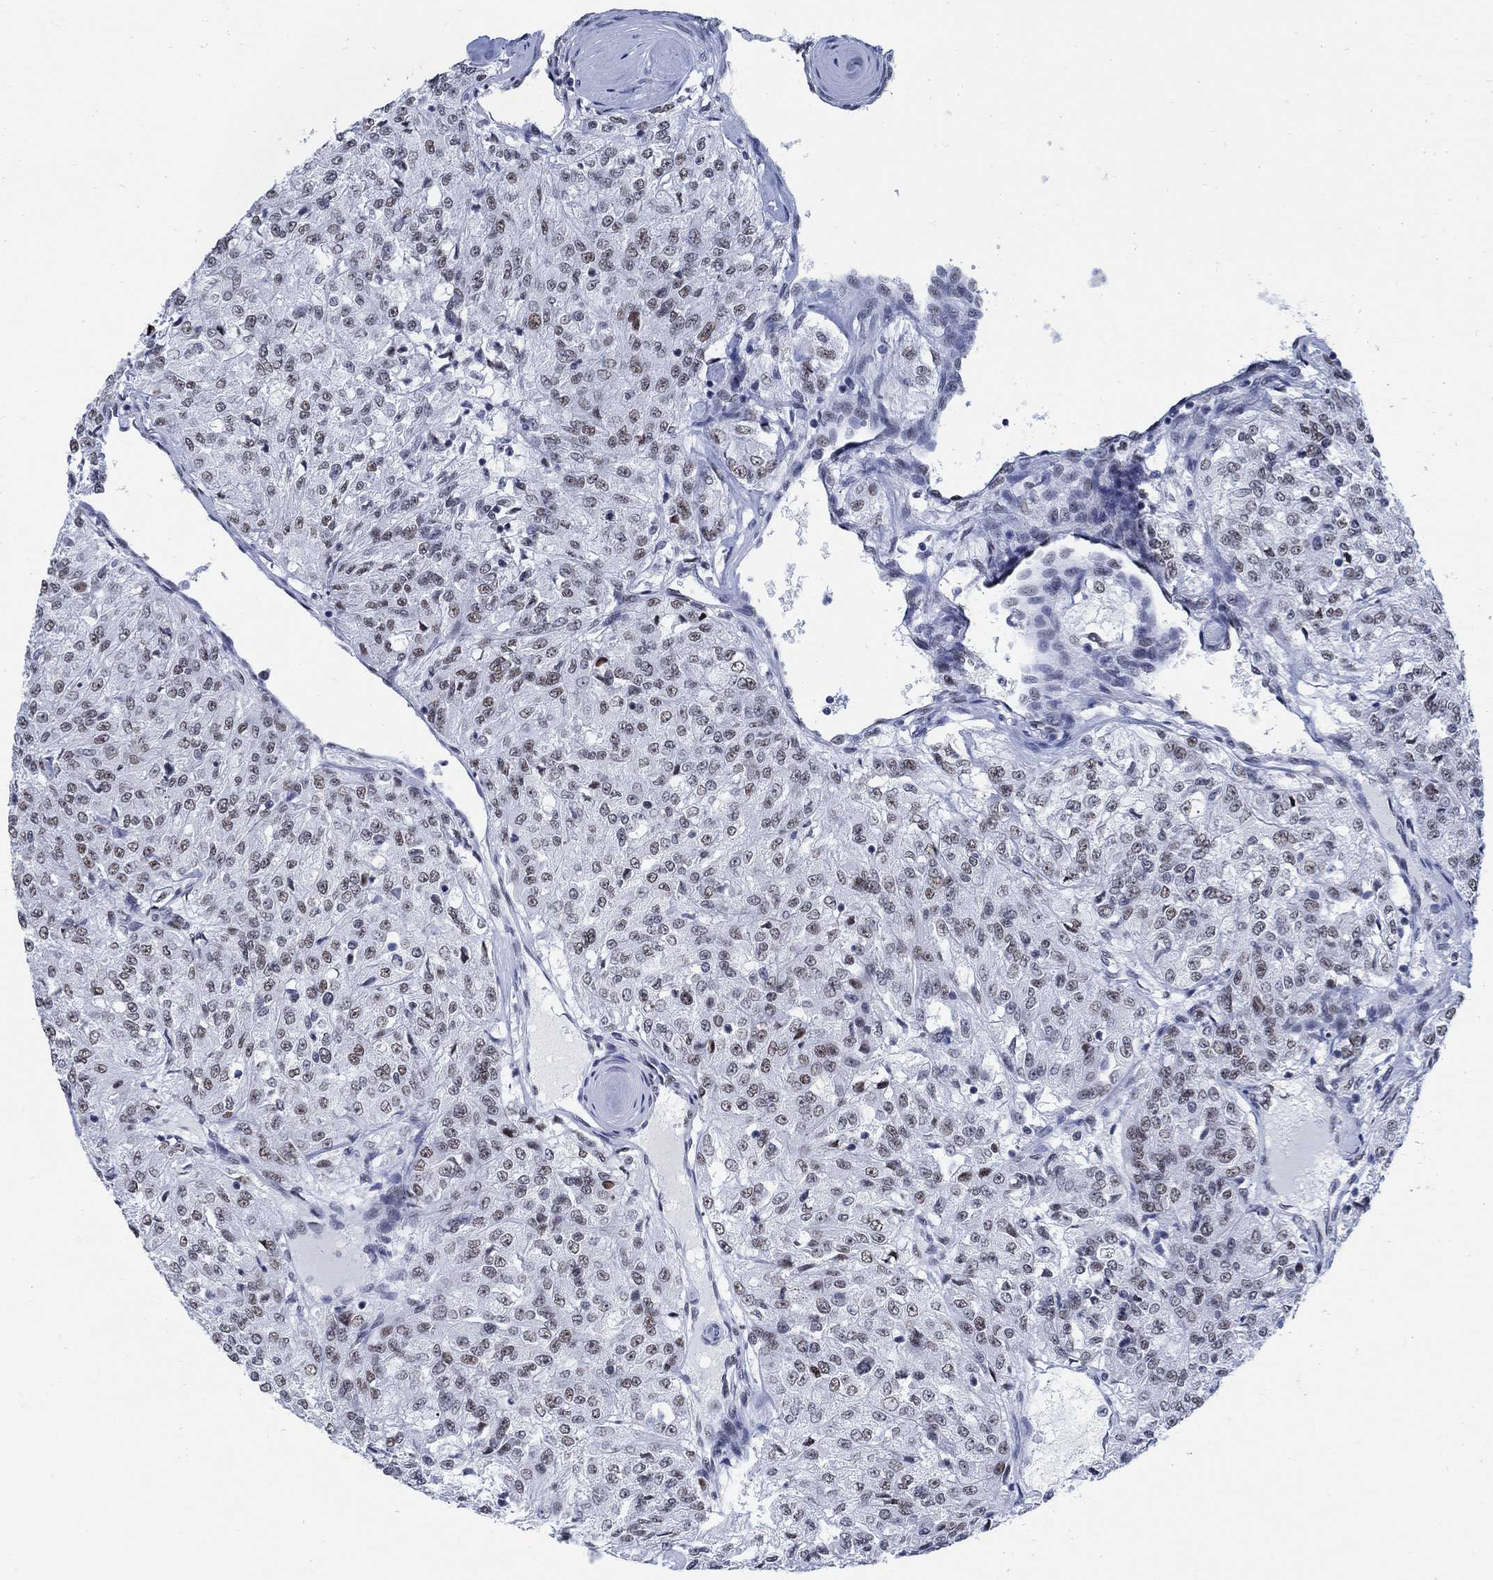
{"staining": {"intensity": "weak", "quantity": "25%-75%", "location": "nuclear"}, "tissue": "renal cancer", "cell_type": "Tumor cells", "image_type": "cancer", "snomed": [{"axis": "morphology", "description": "Adenocarcinoma, NOS"}, {"axis": "topography", "description": "Kidney"}], "caption": "Renal cancer was stained to show a protein in brown. There is low levels of weak nuclear staining in approximately 25%-75% of tumor cells.", "gene": "DLK1", "patient": {"sex": "female", "age": 63}}